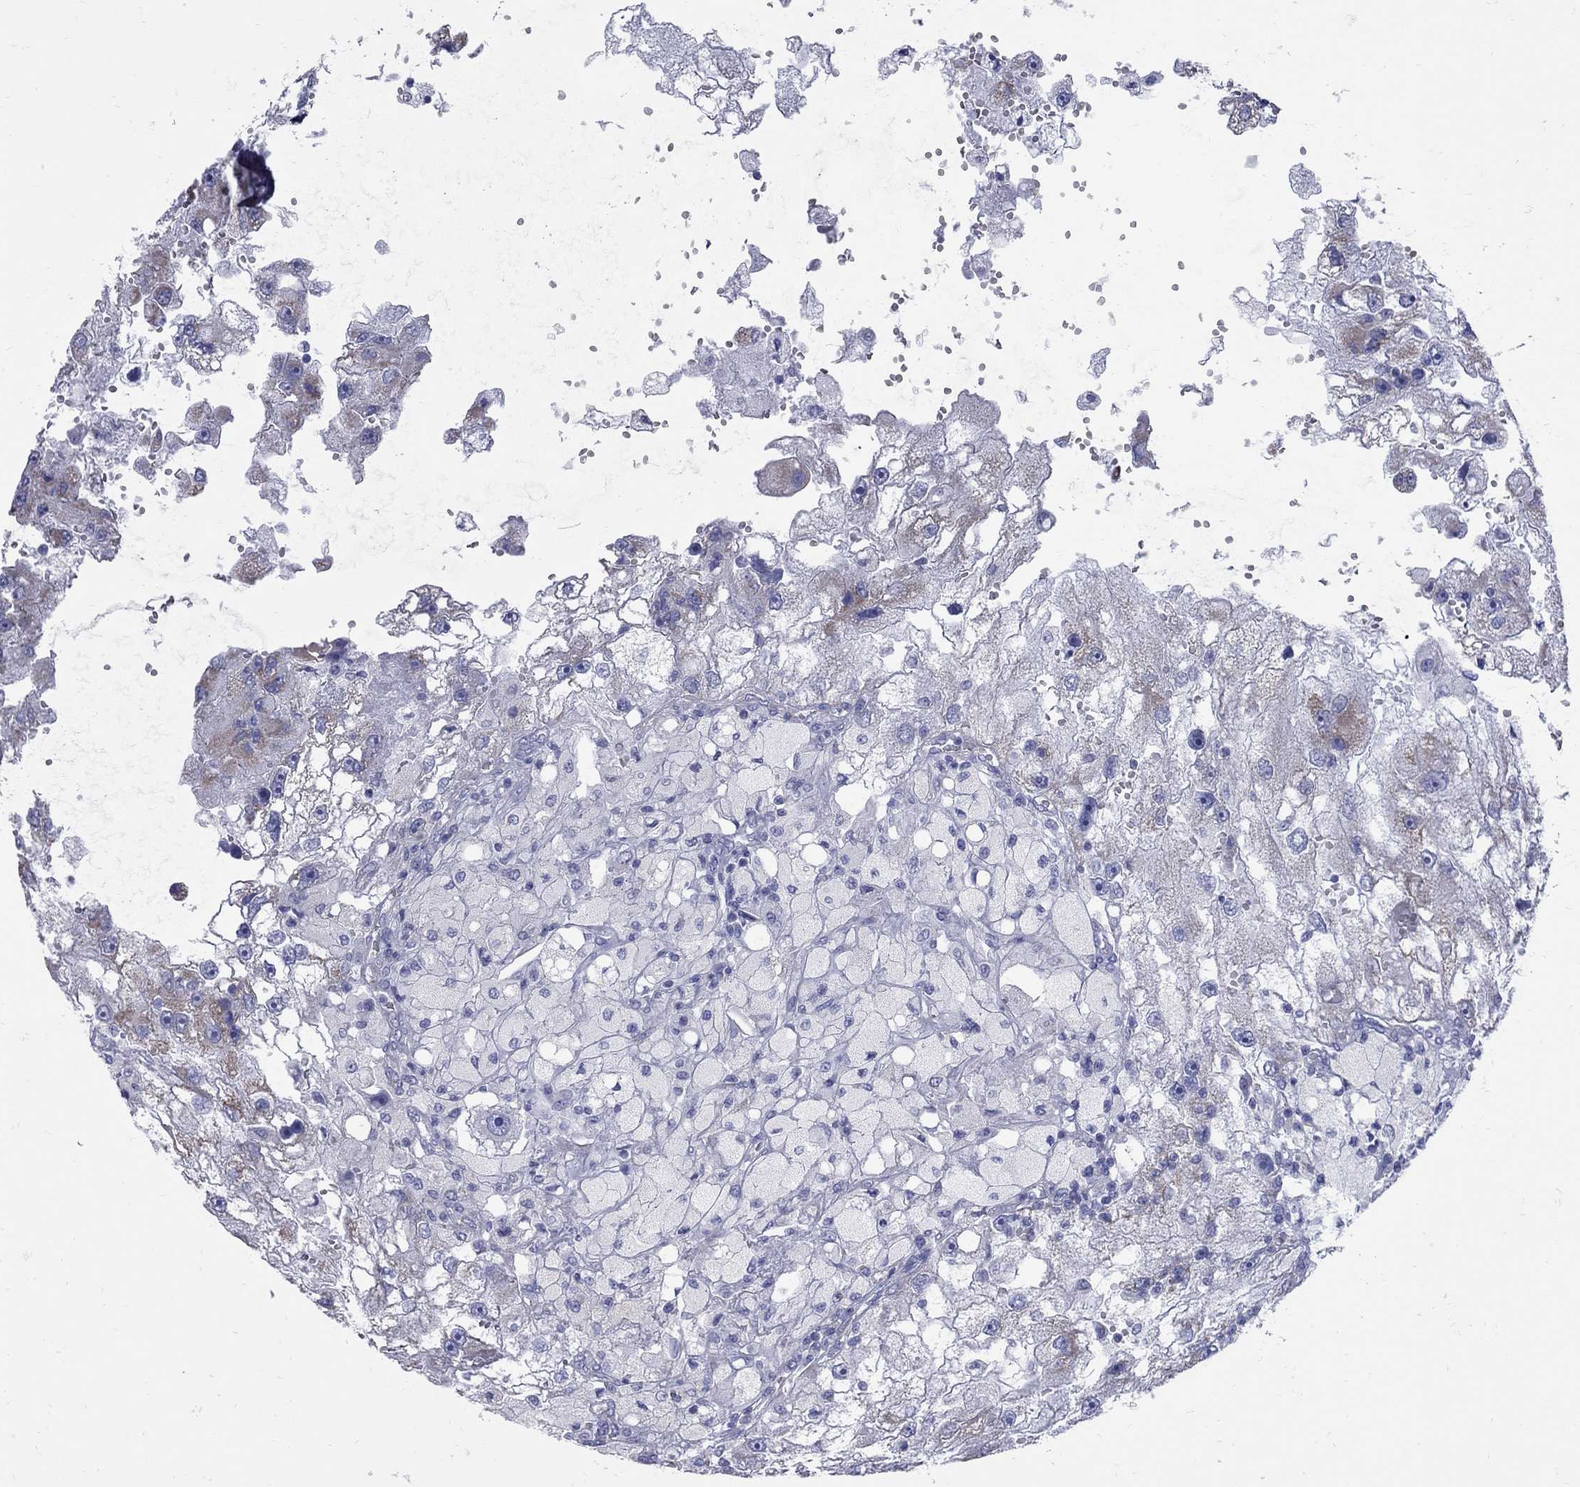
{"staining": {"intensity": "weak", "quantity": "<25%", "location": "cytoplasmic/membranous"}, "tissue": "renal cancer", "cell_type": "Tumor cells", "image_type": "cancer", "snomed": [{"axis": "morphology", "description": "Adenocarcinoma, NOS"}, {"axis": "topography", "description": "Kidney"}], "caption": "The image exhibits no significant positivity in tumor cells of adenocarcinoma (renal).", "gene": "PDZD3", "patient": {"sex": "male", "age": 63}}